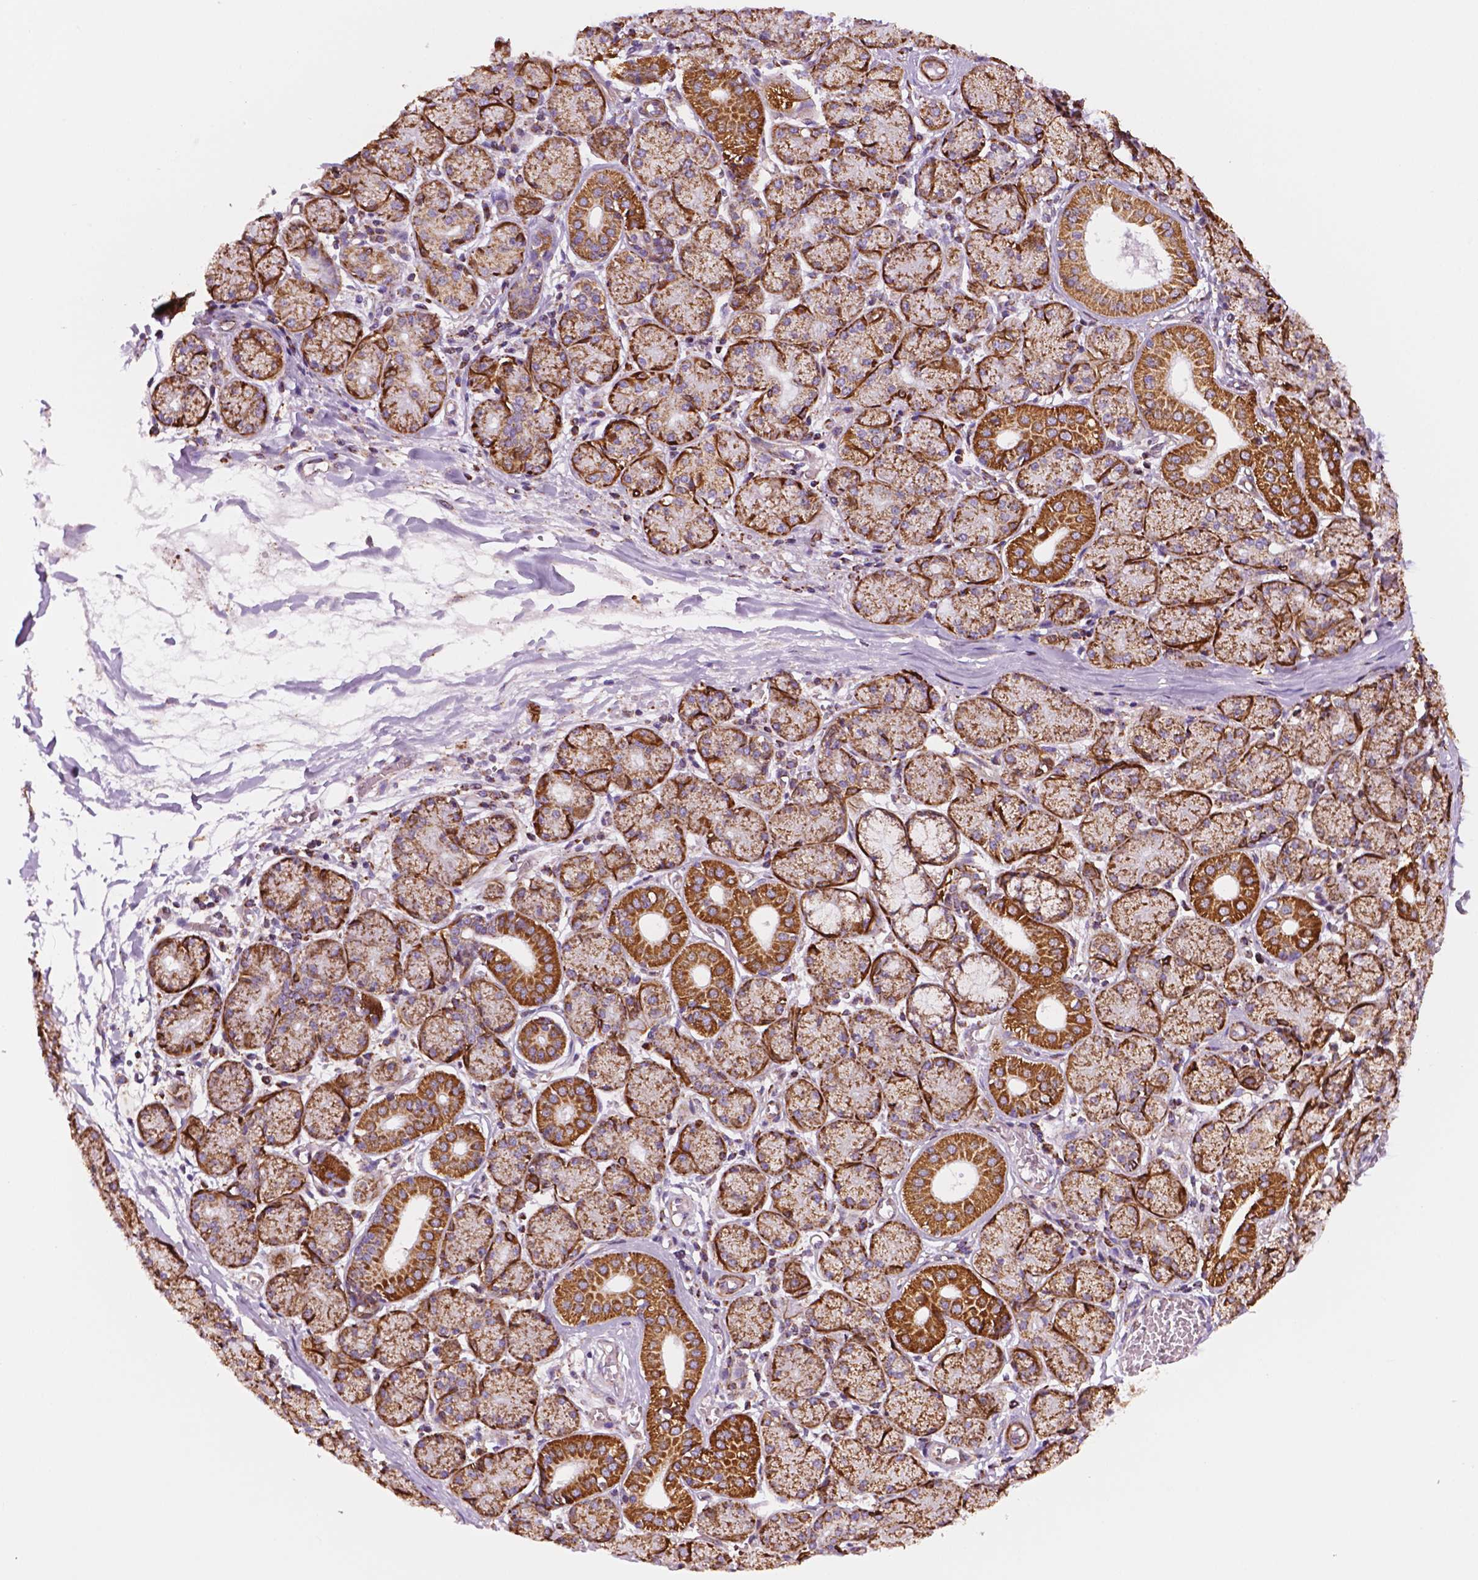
{"staining": {"intensity": "strong", "quantity": ">75%", "location": "cytoplasmic/membranous"}, "tissue": "salivary gland", "cell_type": "Glandular cells", "image_type": "normal", "snomed": [{"axis": "morphology", "description": "Normal tissue, NOS"}, {"axis": "topography", "description": "Salivary gland"}, {"axis": "topography", "description": "Peripheral nerve tissue"}], "caption": "Immunohistochemistry (DAB (3,3'-diaminobenzidine)) staining of normal salivary gland displays strong cytoplasmic/membranous protein positivity in approximately >75% of glandular cells. The protein of interest is shown in brown color, while the nuclei are stained blue.", "gene": "GEMIN4", "patient": {"sex": "female", "age": 24}}